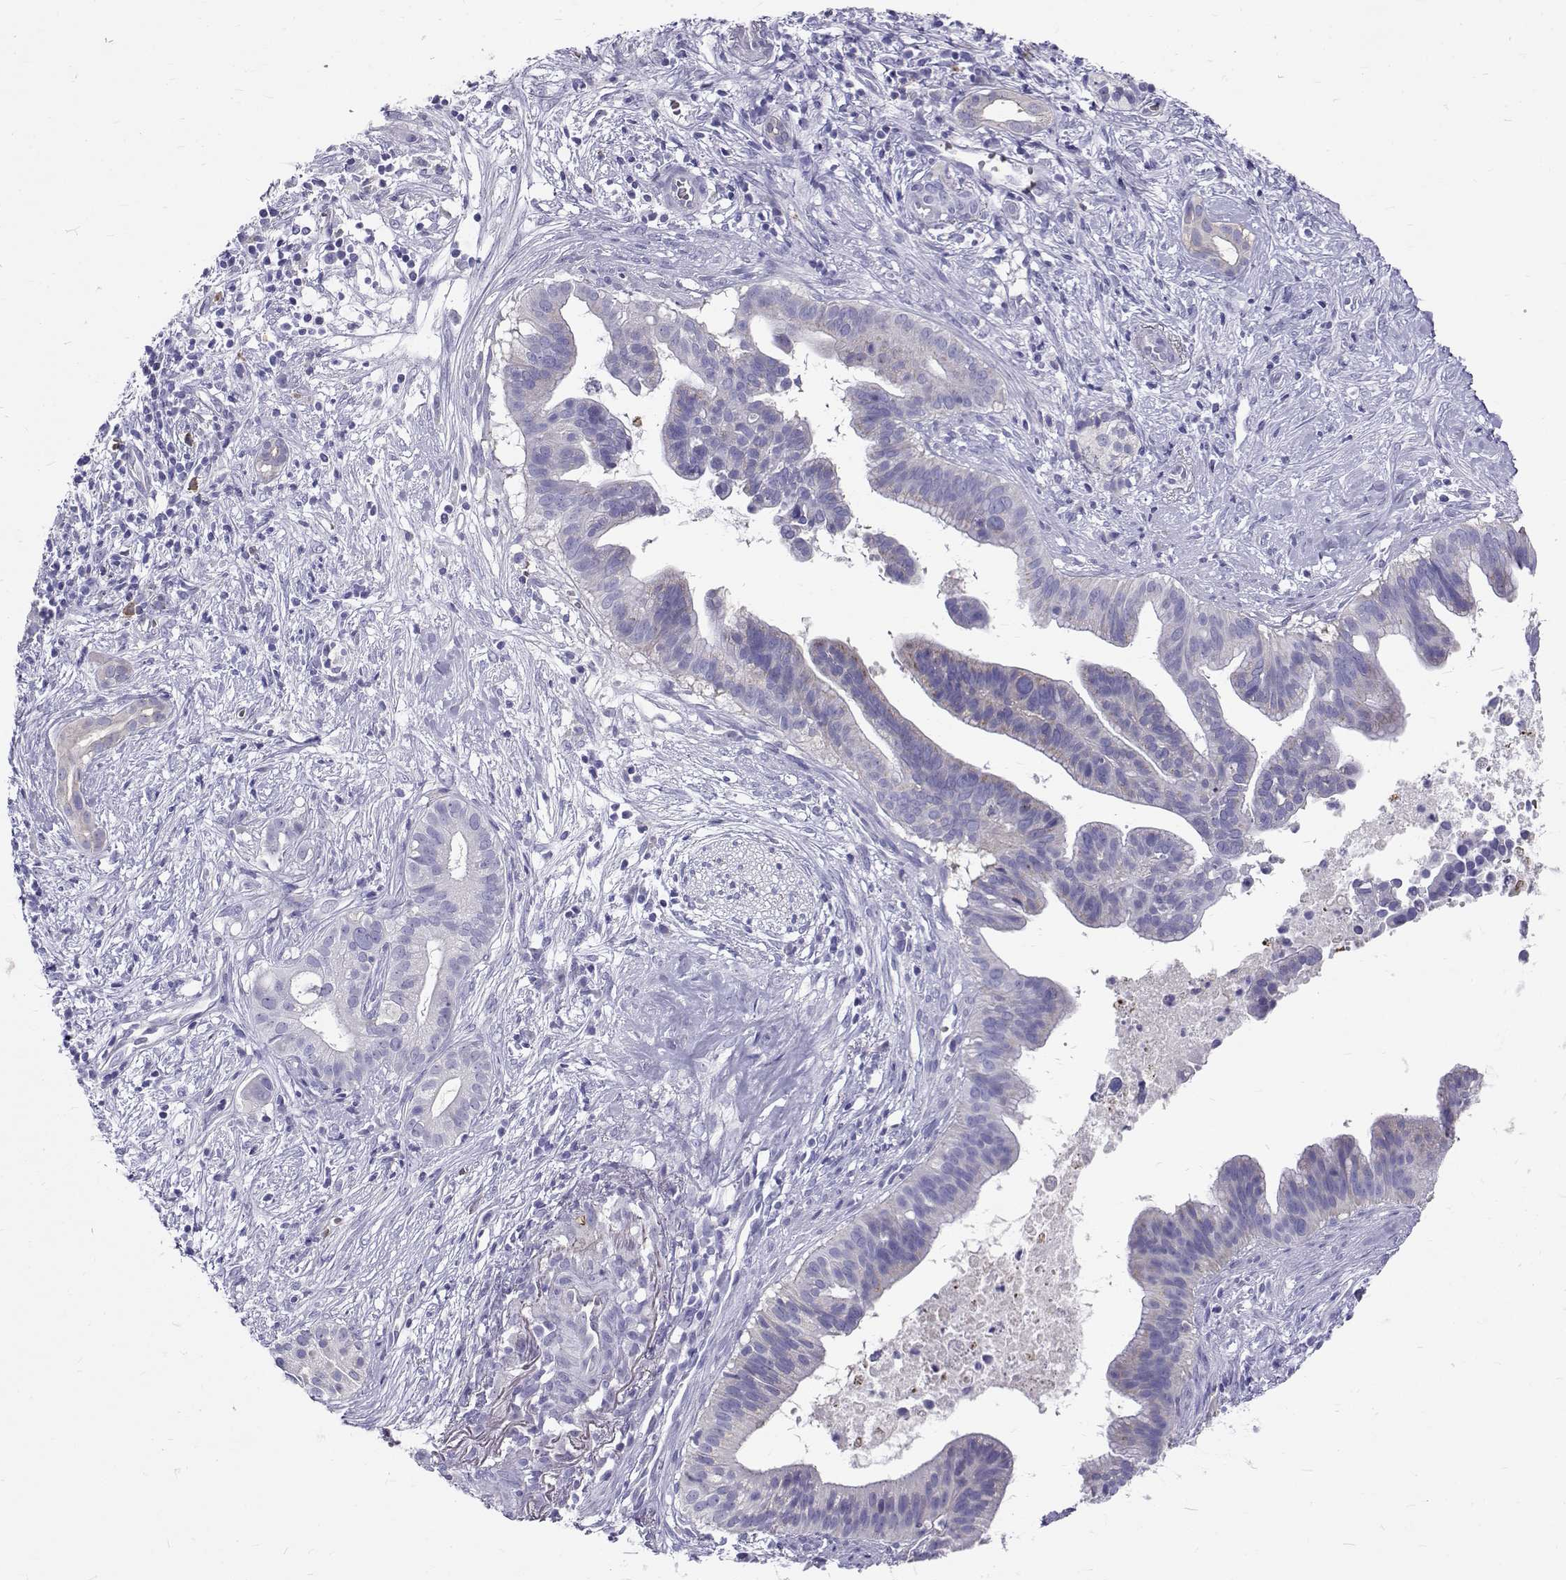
{"staining": {"intensity": "negative", "quantity": "none", "location": "none"}, "tissue": "pancreatic cancer", "cell_type": "Tumor cells", "image_type": "cancer", "snomed": [{"axis": "morphology", "description": "Adenocarcinoma, NOS"}, {"axis": "topography", "description": "Pancreas"}], "caption": "This is an immunohistochemistry (IHC) micrograph of pancreatic cancer. There is no staining in tumor cells.", "gene": "IGSF1", "patient": {"sex": "male", "age": 61}}